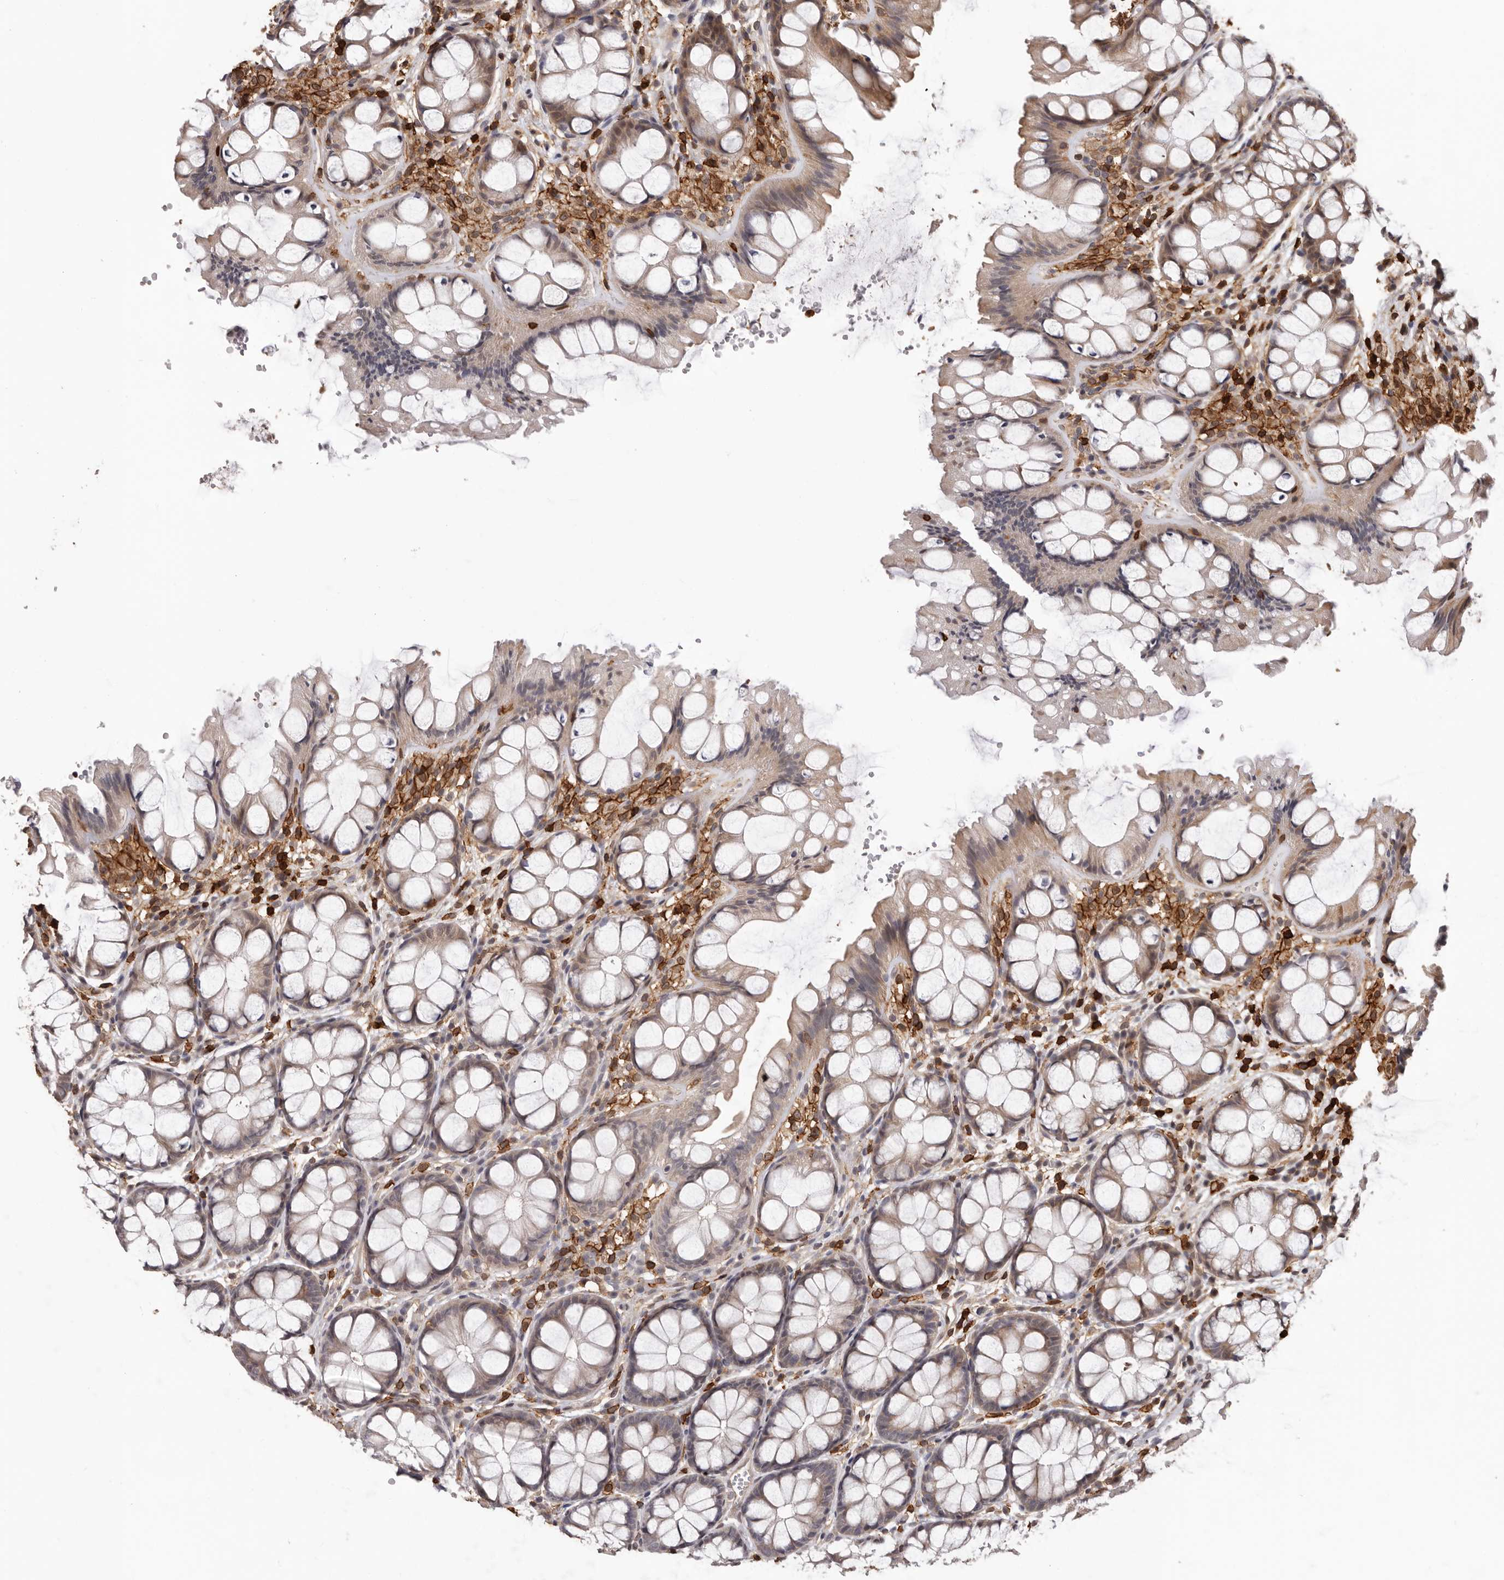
{"staining": {"intensity": "moderate", "quantity": ">75%", "location": "cytoplasmic/membranous"}, "tissue": "colon", "cell_type": "Endothelial cells", "image_type": "normal", "snomed": [{"axis": "morphology", "description": "Normal tissue, NOS"}, {"axis": "topography", "description": "Colon"}], "caption": "Protein staining by immunohistochemistry (IHC) displays moderate cytoplasmic/membranous expression in about >75% of endothelial cells in normal colon.", "gene": "PRR12", "patient": {"sex": "male", "age": 47}}